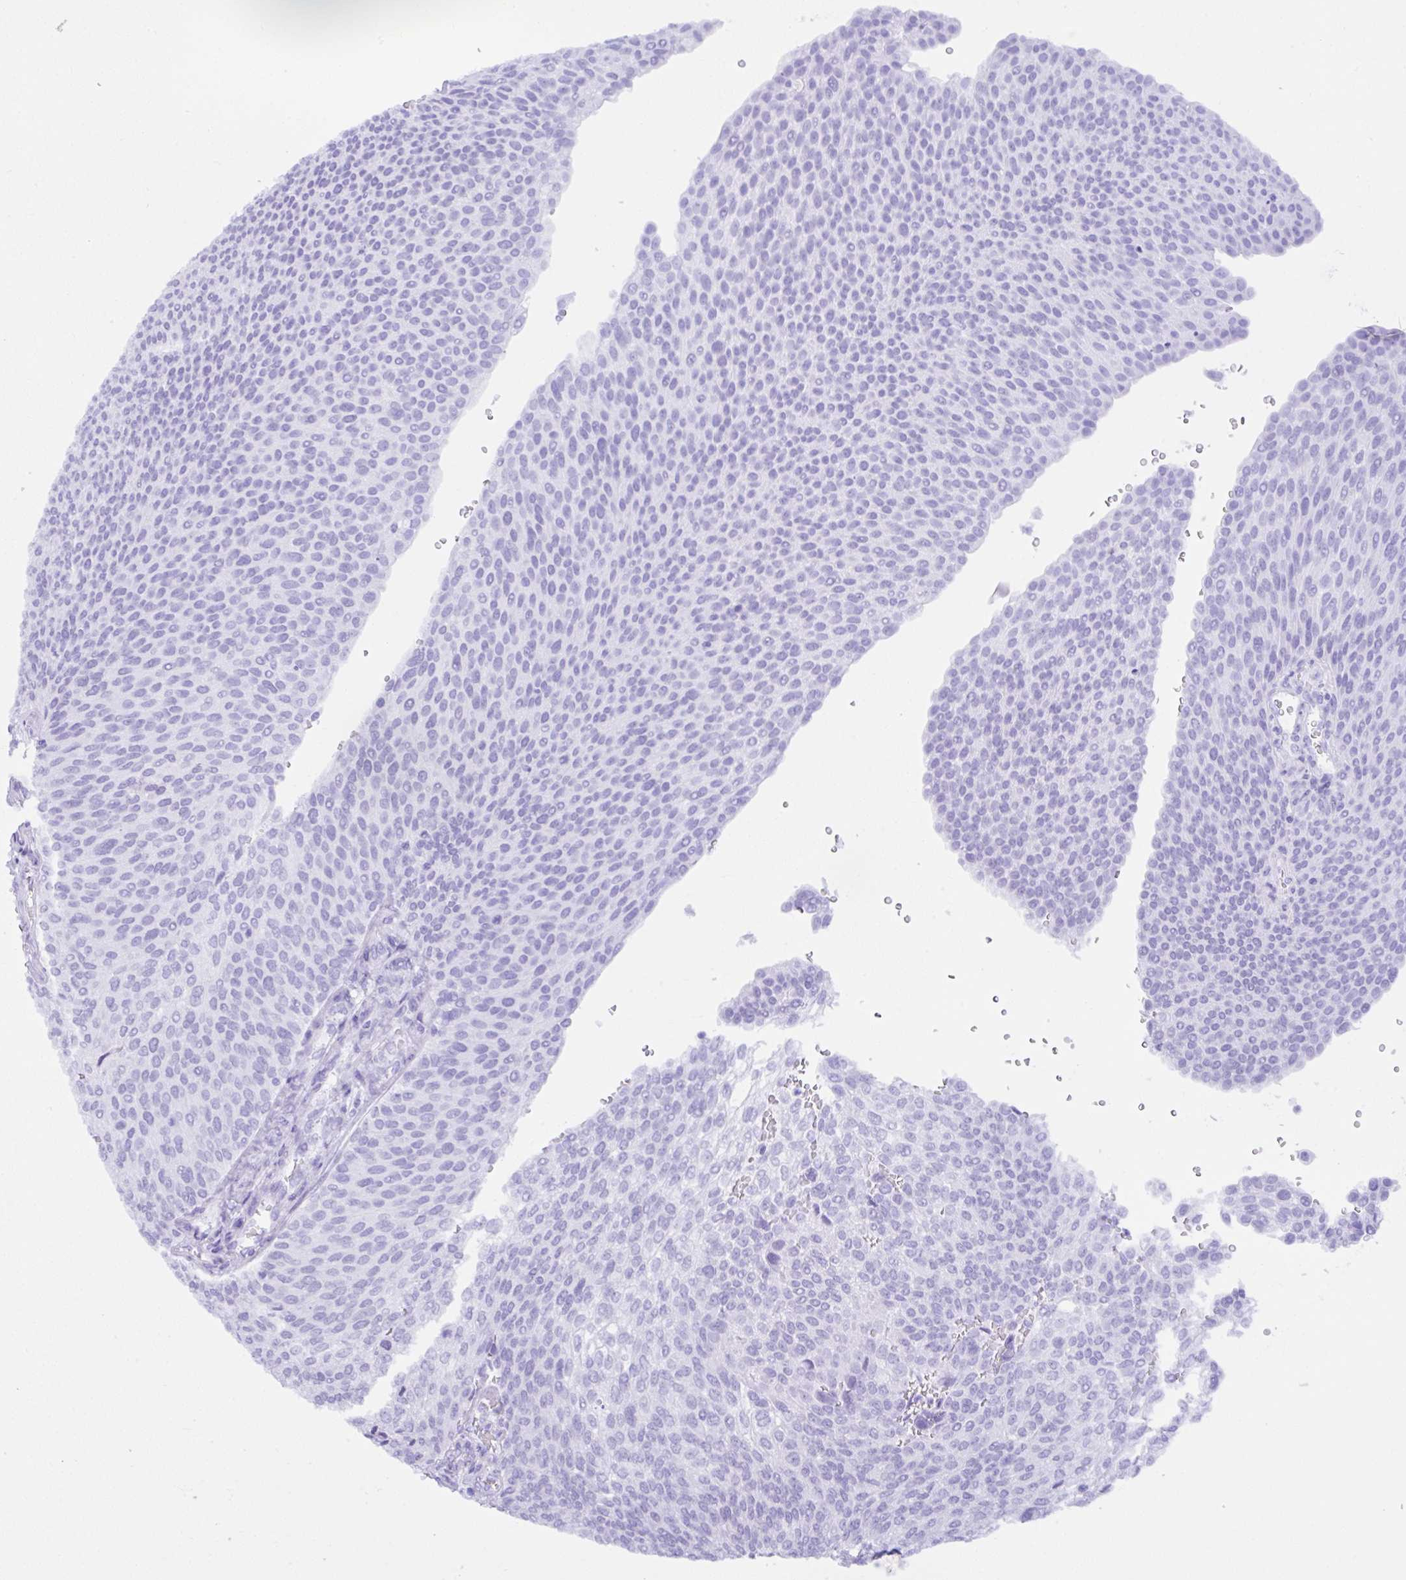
{"staining": {"intensity": "negative", "quantity": "none", "location": "none"}, "tissue": "urothelial cancer", "cell_type": "Tumor cells", "image_type": "cancer", "snomed": [{"axis": "morphology", "description": "Urothelial carcinoma, High grade"}, {"axis": "topography", "description": "Urinary bladder"}], "caption": "This is a micrograph of IHC staining of urothelial cancer, which shows no positivity in tumor cells.", "gene": "CCDC12", "patient": {"sex": "female", "age": 79}}